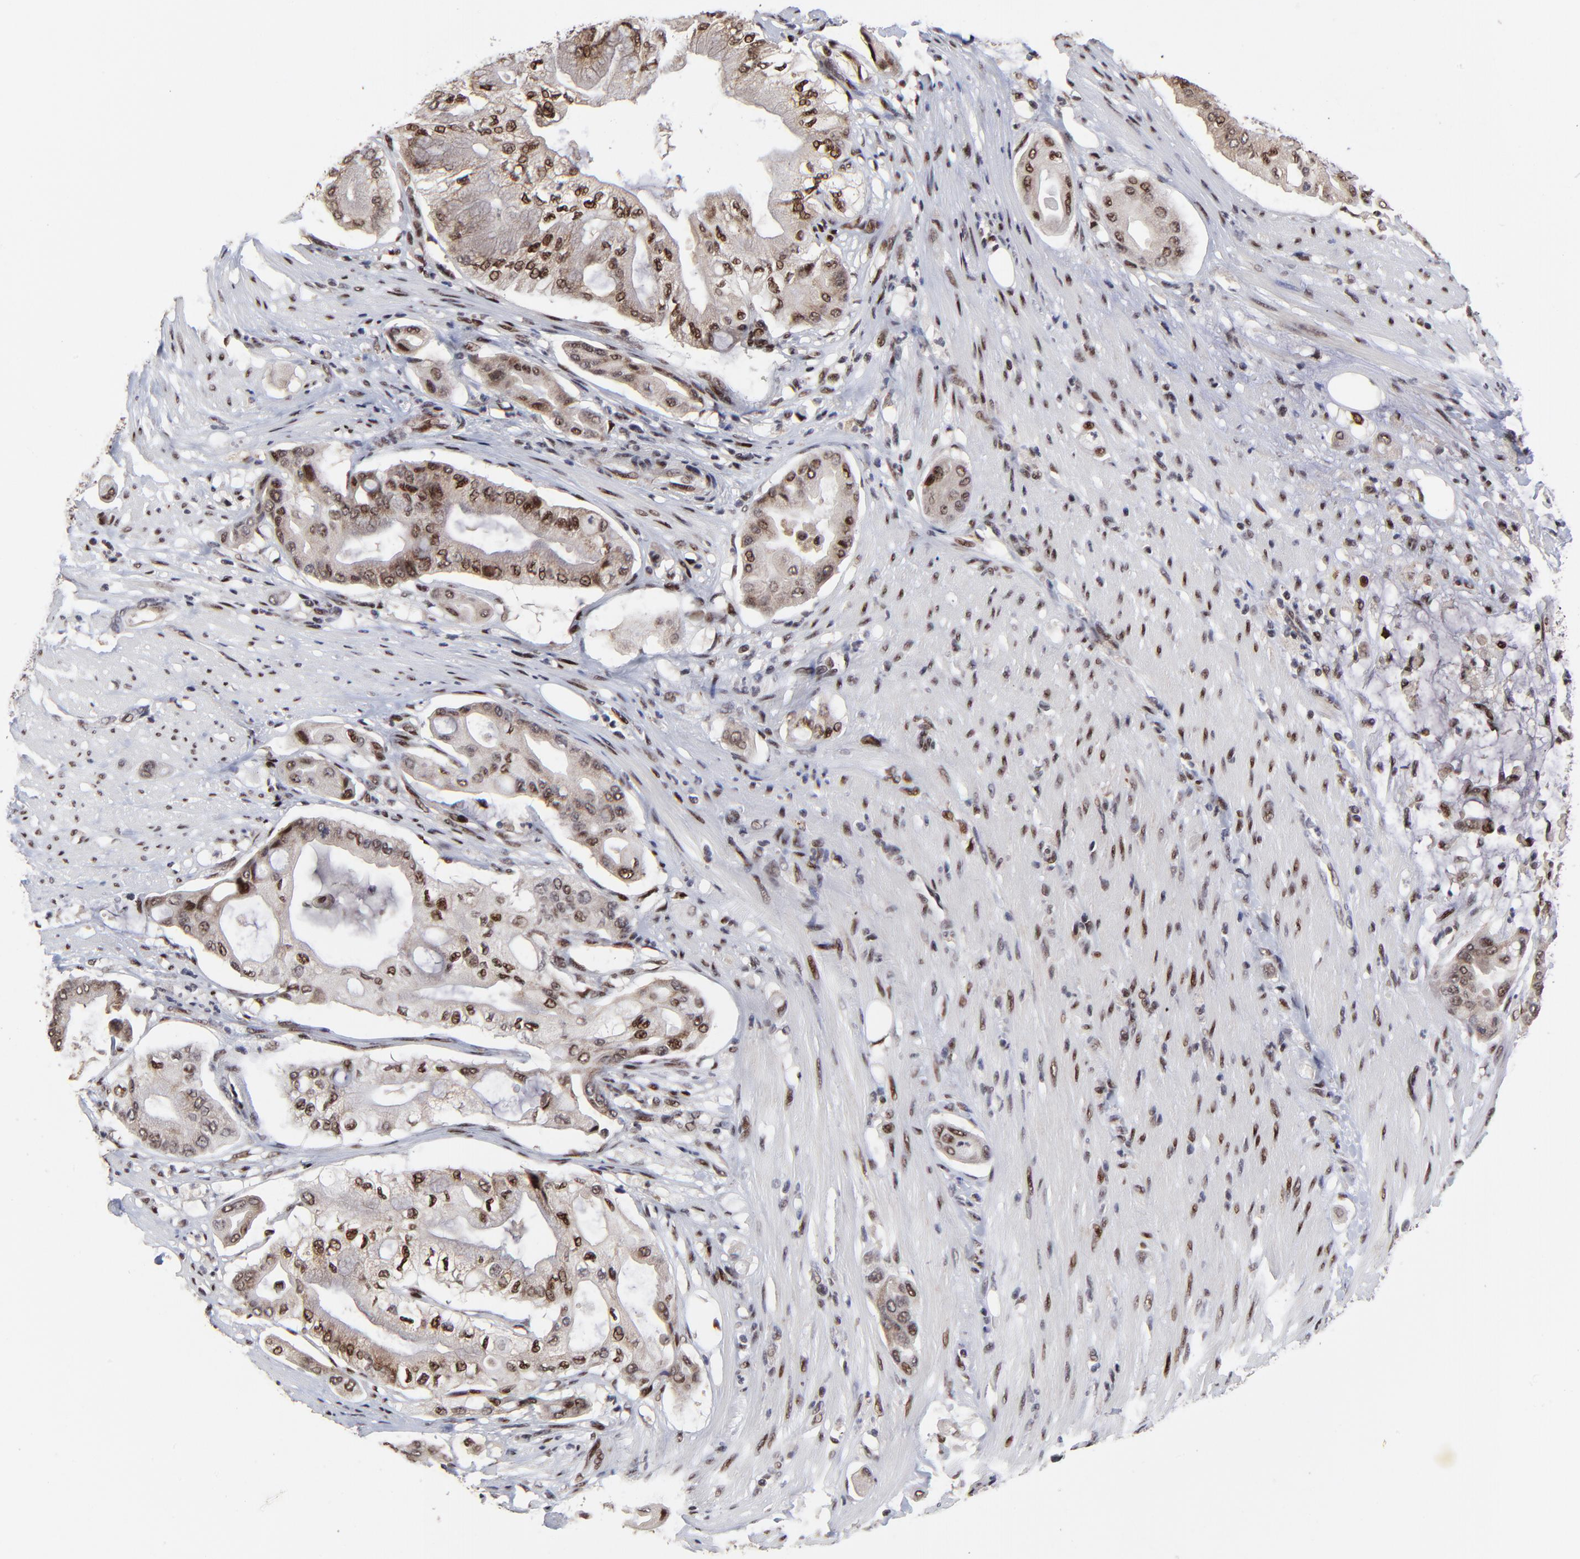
{"staining": {"intensity": "moderate", "quantity": ">75%", "location": "nuclear"}, "tissue": "pancreatic cancer", "cell_type": "Tumor cells", "image_type": "cancer", "snomed": [{"axis": "morphology", "description": "Adenocarcinoma, NOS"}, {"axis": "morphology", "description": "Adenocarcinoma, metastatic, NOS"}, {"axis": "topography", "description": "Lymph node"}, {"axis": "topography", "description": "Pancreas"}, {"axis": "topography", "description": "Duodenum"}], "caption": "Immunohistochemical staining of human pancreatic cancer demonstrates medium levels of moderate nuclear staining in about >75% of tumor cells.", "gene": "RBM22", "patient": {"sex": "female", "age": 64}}